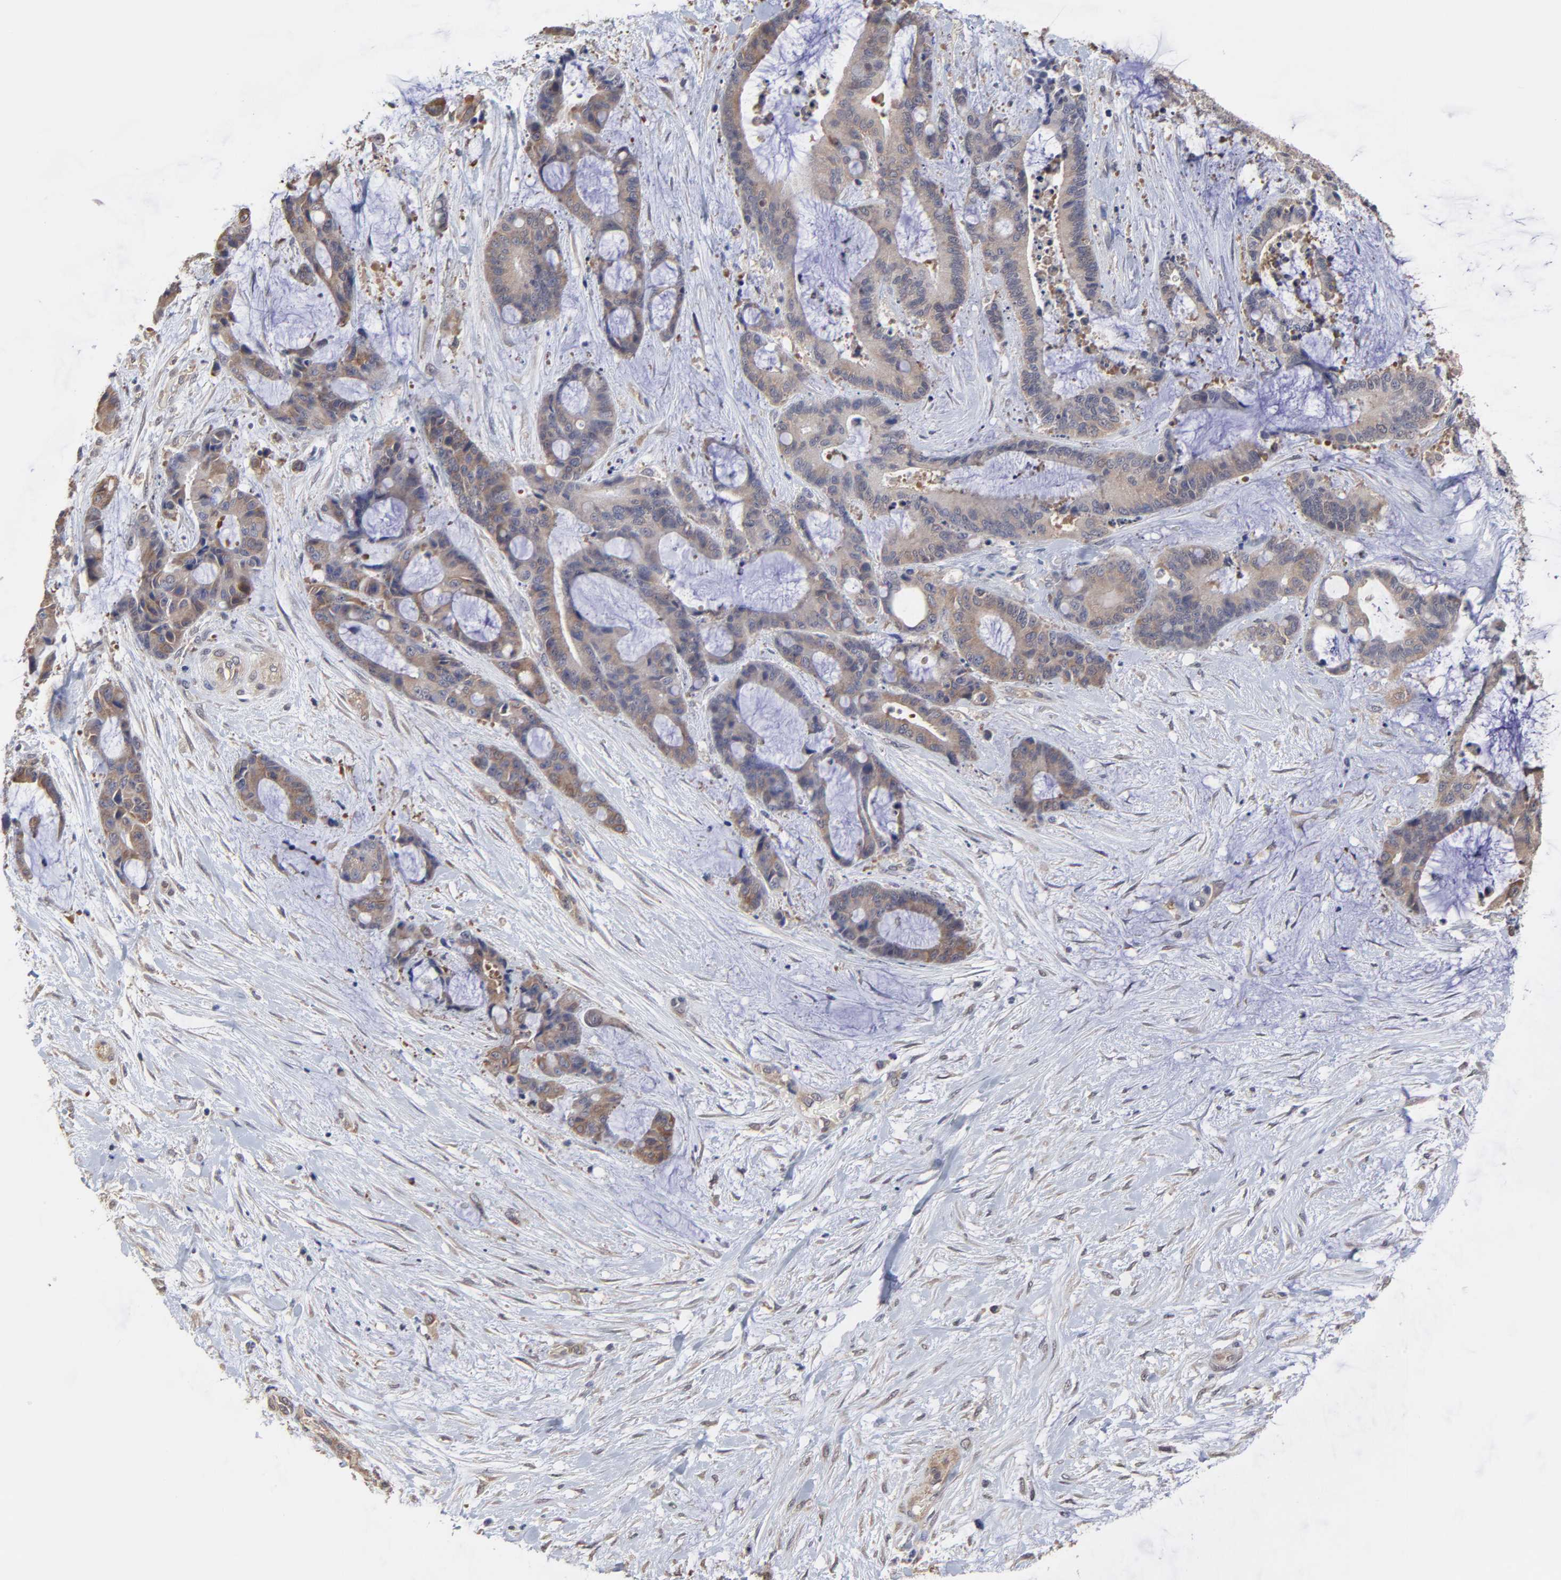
{"staining": {"intensity": "moderate", "quantity": ">75%", "location": "cytoplasmic/membranous"}, "tissue": "liver cancer", "cell_type": "Tumor cells", "image_type": "cancer", "snomed": [{"axis": "morphology", "description": "Cholangiocarcinoma"}, {"axis": "topography", "description": "Liver"}], "caption": "An IHC image of neoplastic tissue is shown. Protein staining in brown labels moderate cytoplasmic/membranous positivity in cholangiocarcinoma (liver) within tumor cells. The staining was performed using DAB, with brown indicating positive protein expression. Nuclei are stained blue with hematoxylin.", "gene": "CCT2", "patient": {"sex": "female", "age": 73}}